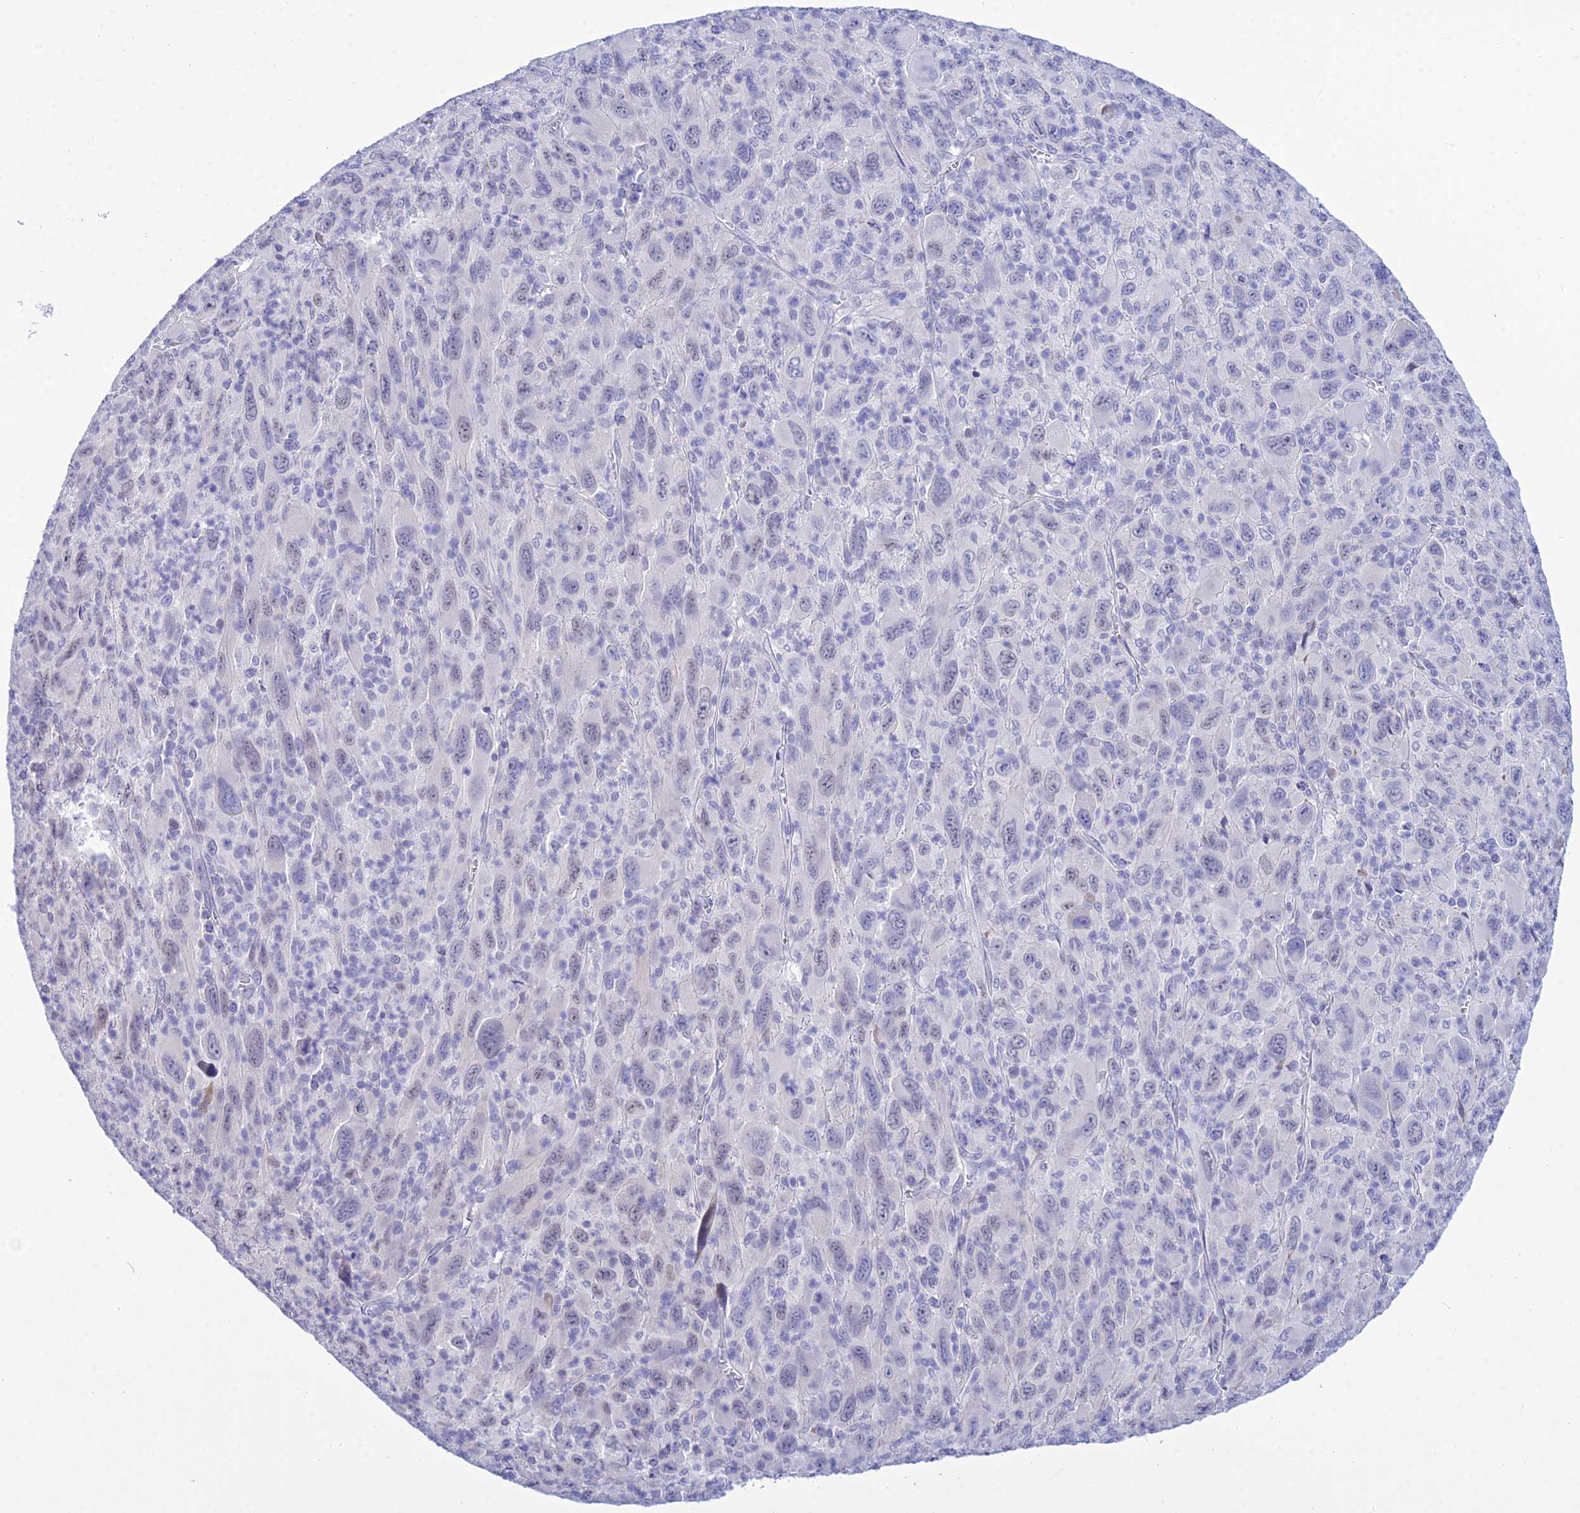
{"staining": {"intensity": "negative", "quantity": "none", "location": "none"}, "tissue": "melanoma", "cell_type": "Tumor cells", "image_type": "cancer", "snomed": [{"axis": "morphology", "description": "Malignant melanoma, Metastatic site"}, {"axis": "topography", "description": "Skin"}], "caption": "Immunohistochemistry of melanoma exhibits no expression in tumor cells.", "gene": "DEFB107A", "patient": {"sex": "female", "age": 56}}